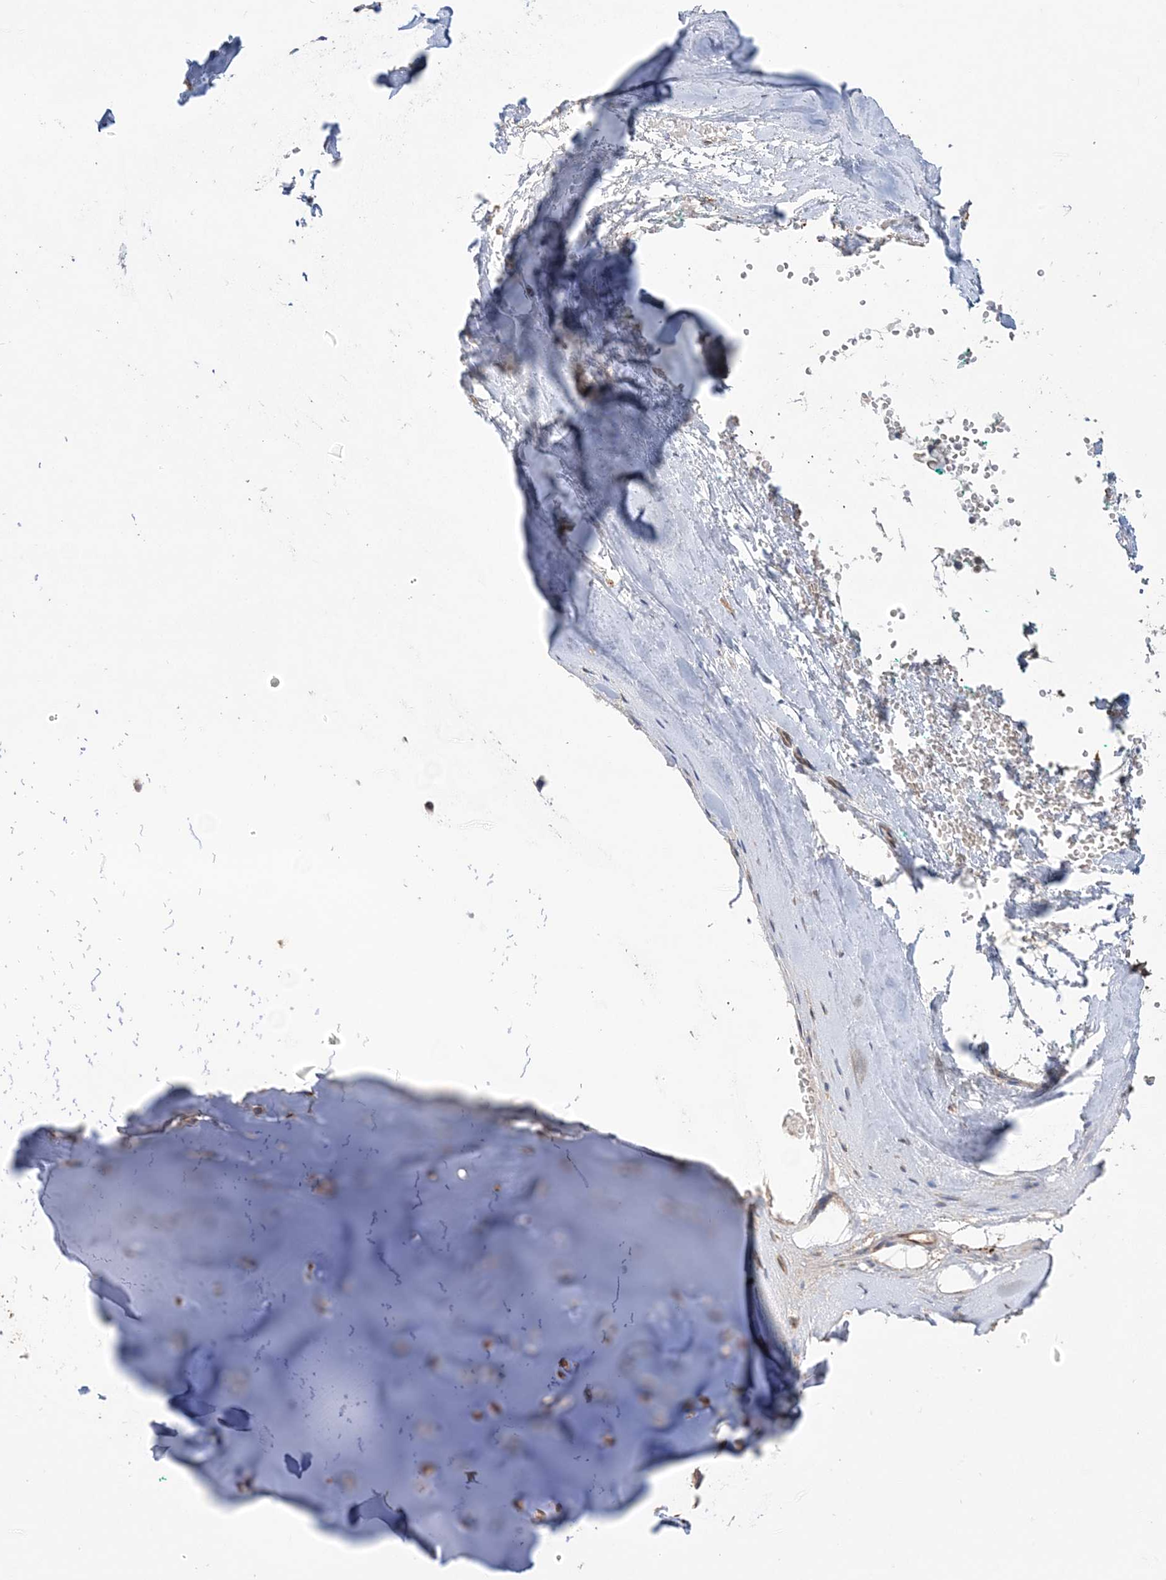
{"staining": {"intensity": "negative", "quantity": "none", "location": "none"}, "tissue": "adipose tissue", "cell_type": "Adipocytes", "image_type": "normal", "snomed": [{"axis": "morphology", "description": "Normal tissue, NOS"}, {"axis": "morphology", "description": "Basal cell carcinoma"}, {"axis": "topography", "description": "Cartilage tissue"}, {"axis": "topography", "description": "Nasopharynx"}, {"axis": "topography", "description": "Oral tissue"}], "caption": "The immunohistochemistry image has no significant expression in adipocytes of adipose tissue.", "gene": "SCLT1", "patient": {"sex": "female", "age": 77}}